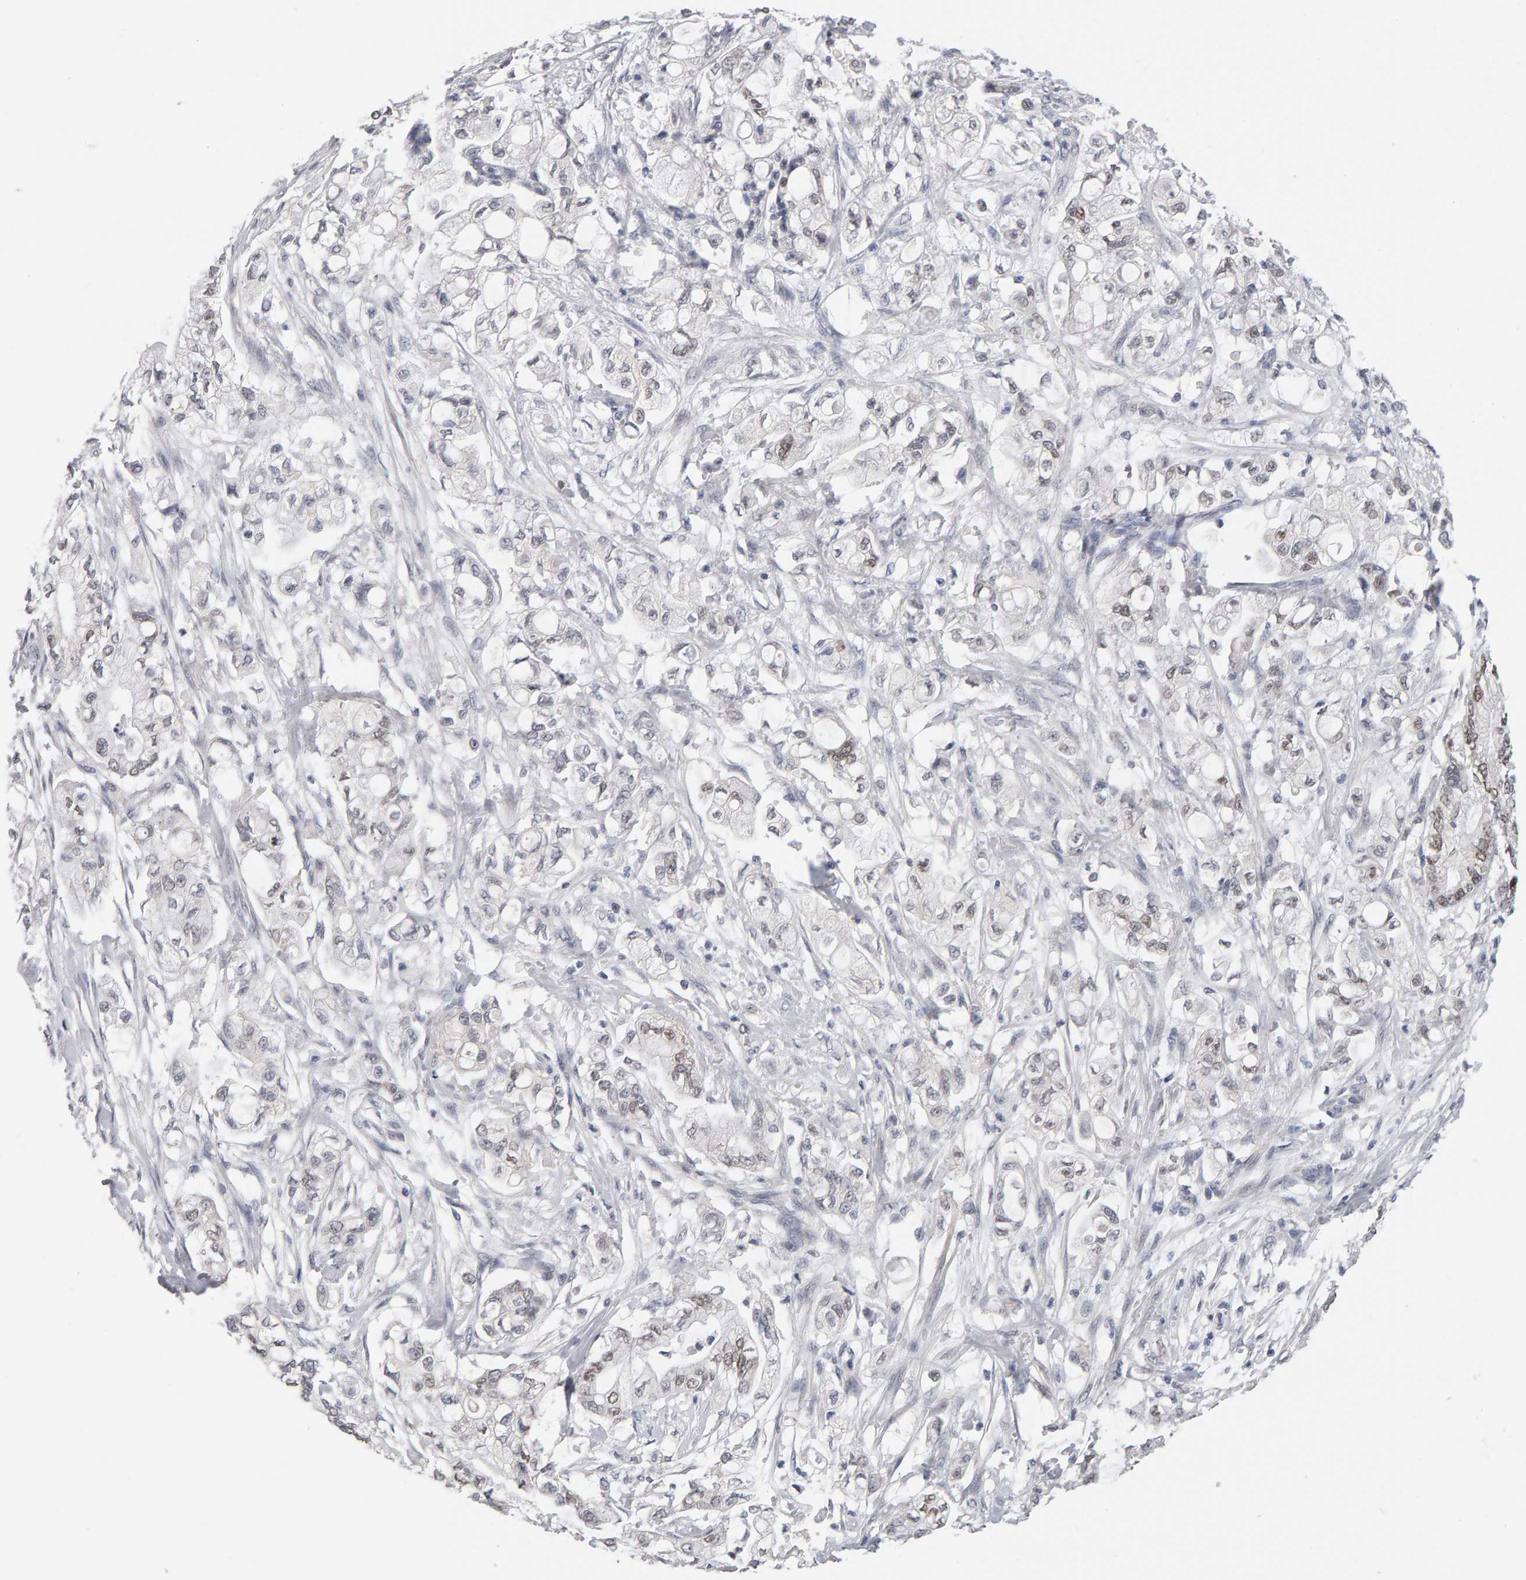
{"staining": {"intensity": "weak", "quantity": "<25%", "location": "nuclear"}, "tissue": "pancreatic cancer", "cell_type": "Tumor cells", "image_type": "cancer", "snomed": [{"axis": "morphology", "description": "Adenocarcinoma, NOS"}, {"axis": "topography", "description": "Pancreas"}], "caption": "DAB (3,3'-diaminobenzidine) immunohistochemical staining of human adenocarcinoma (pancreatic) displays no significant positivity in tumor cells.", "gene": "HNF4A", "patient": {"sex": "male", "age": 79}}